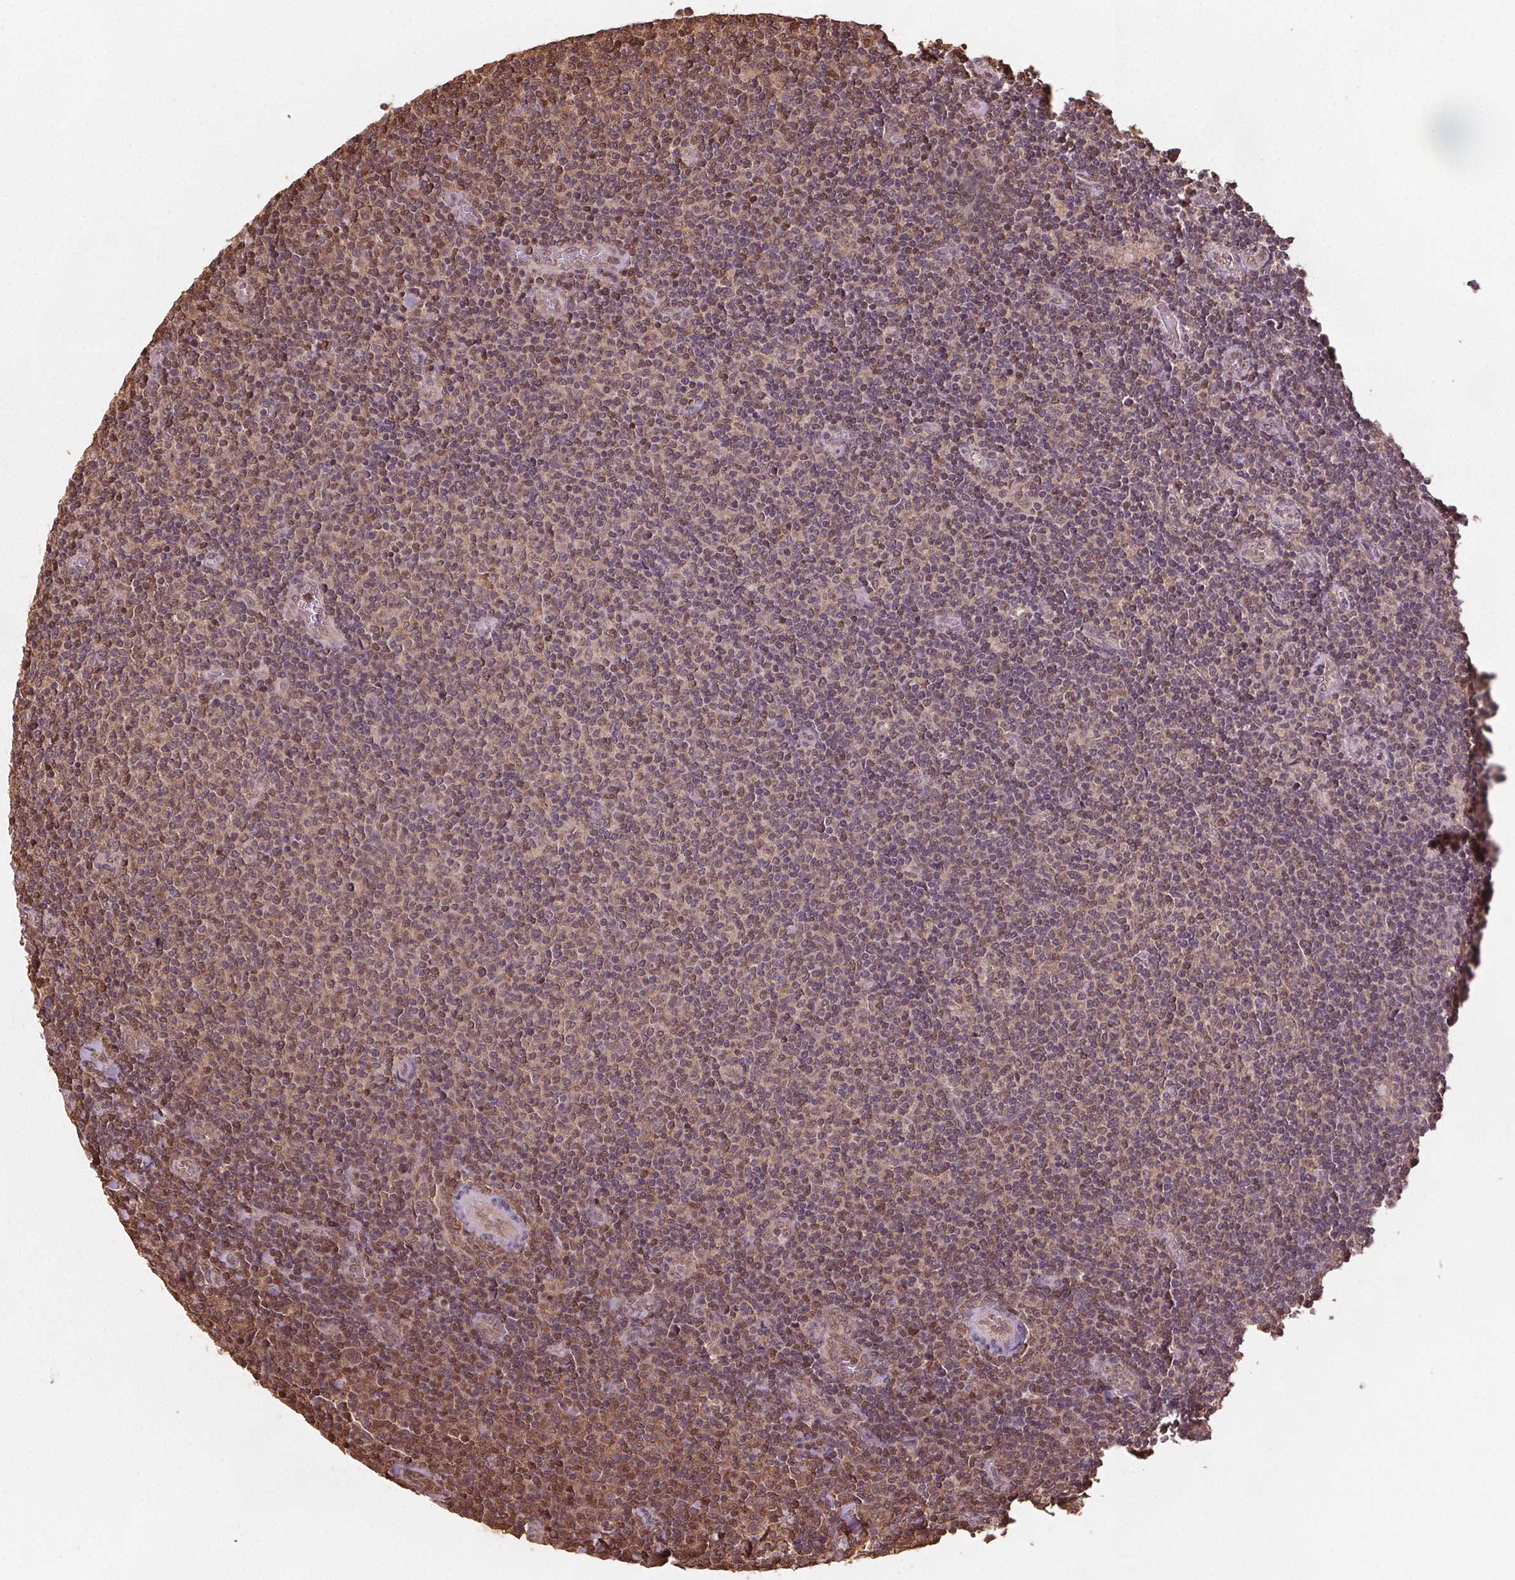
{"staining": {"intensity": "moderate", "quantity": "25%-75%", "location": "cytoplasmic/membranous,nuclear"}, "tissue": "lymphoma", "cell_type": "Tumor cells", "image_type": "cancer", "snomed": [{"axis": "morphology", "description": "Malignant lymphoma, non-Hodgkin's type, Low grade"}, {"axis": "topography", "description": "Lymph node"}], "caption": "Malignant lymphoma, non-Hodgkin's type (low-grade) stained with a brown dye displays moderate cytoplasmic/membranous and nuclear positive staining in about 25%-75% of tumor cells.", "gene": "ENO1", "patient": {"sex": "male", "age": 52}}